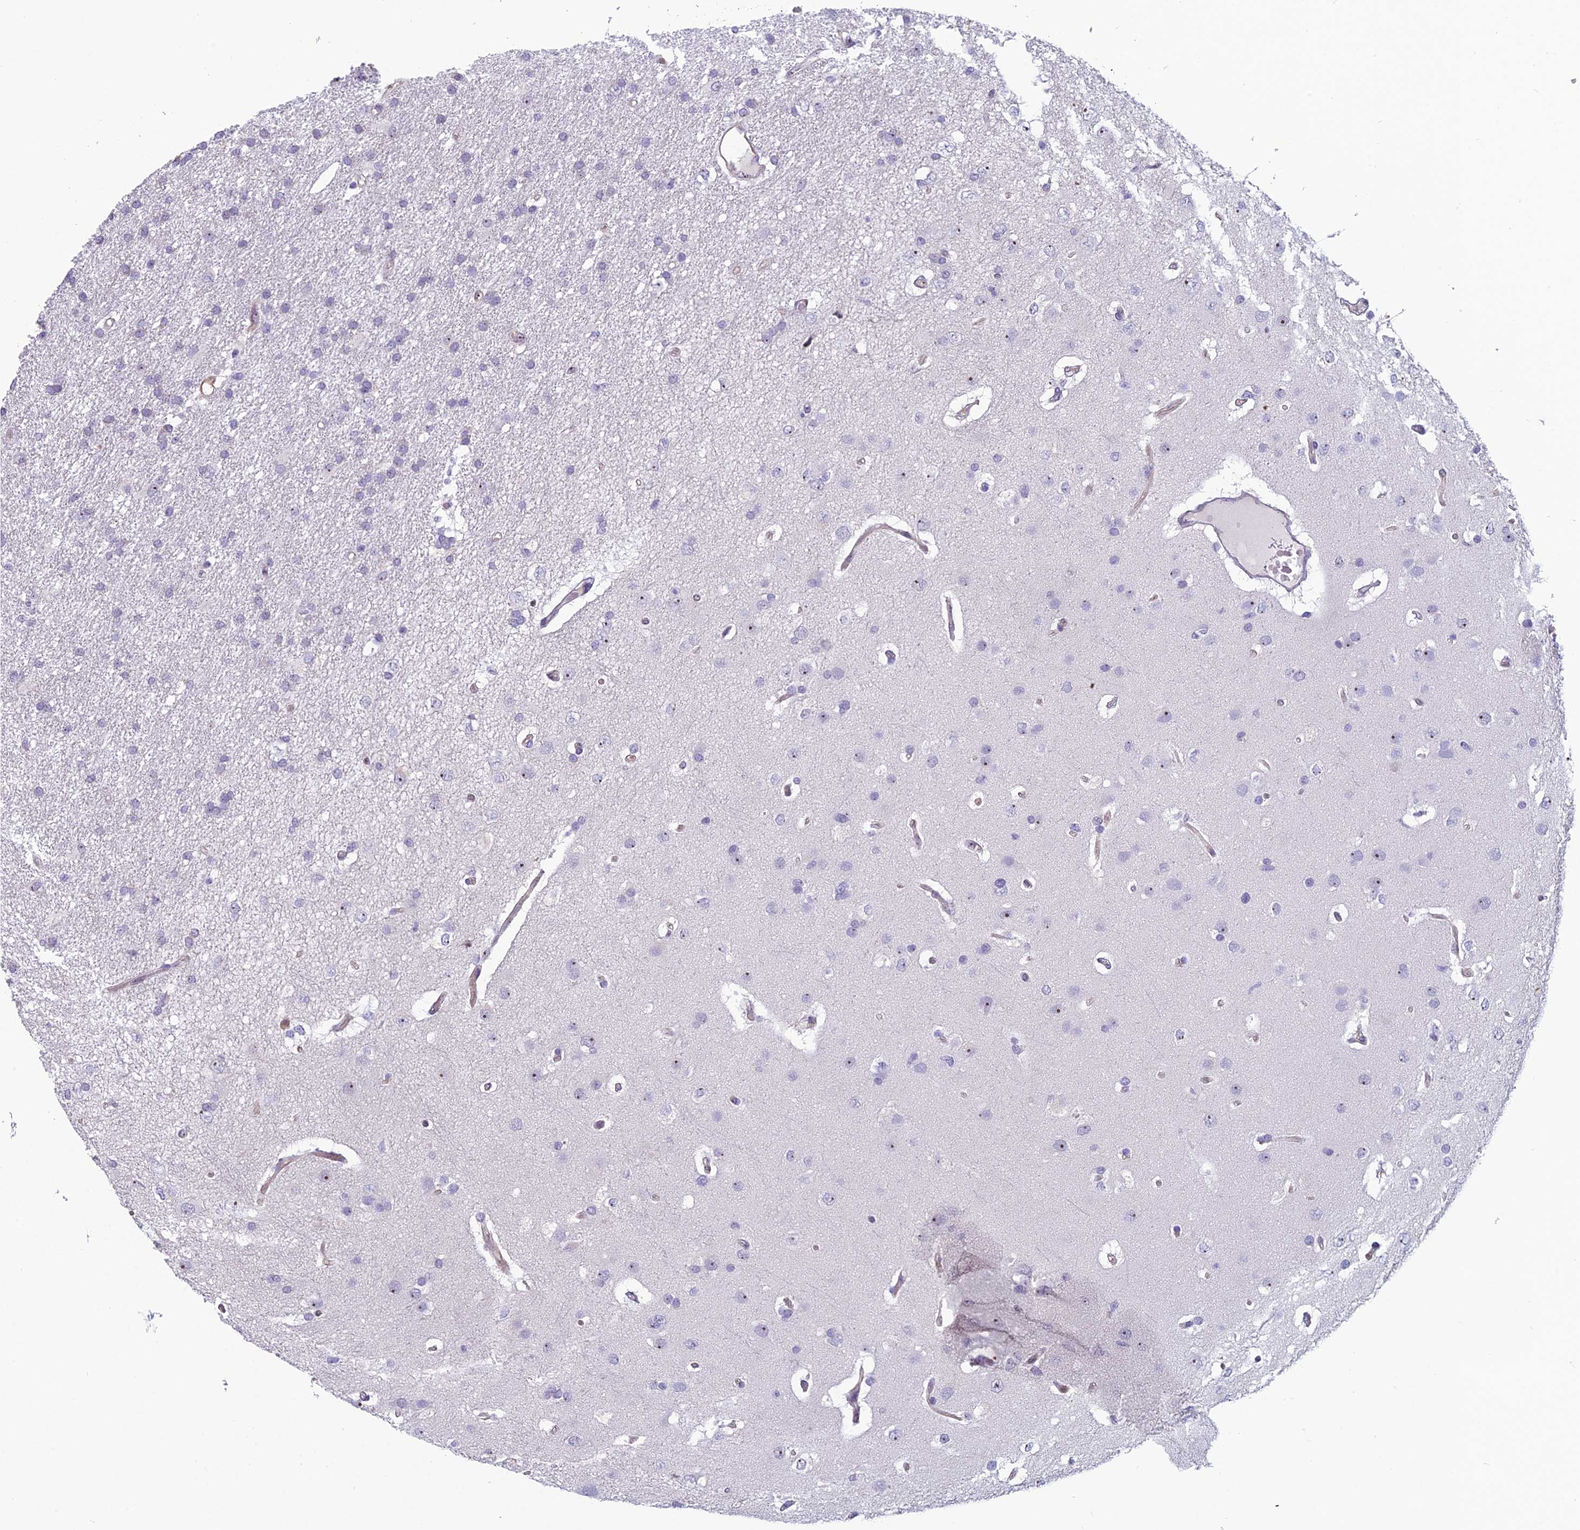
{"staining": {"intensity": "negative", "quantity": "none", "location": "none"}, "tissue": "glioma", "cell_type": "Tumor cells", "image_type": "cancer", "snomed": [{"axis": "morphology", "description": "Glioma, malignant, High grade"}, {"axis": "topography", "description": "Brain"}], "caption": "Glioma was stained to show a protein in brown. There is no significant expression in tumor cells. Nuclei are stained in blue.", "gene": "NOC2L", "patient": {"sex": "male", "age": 77}}